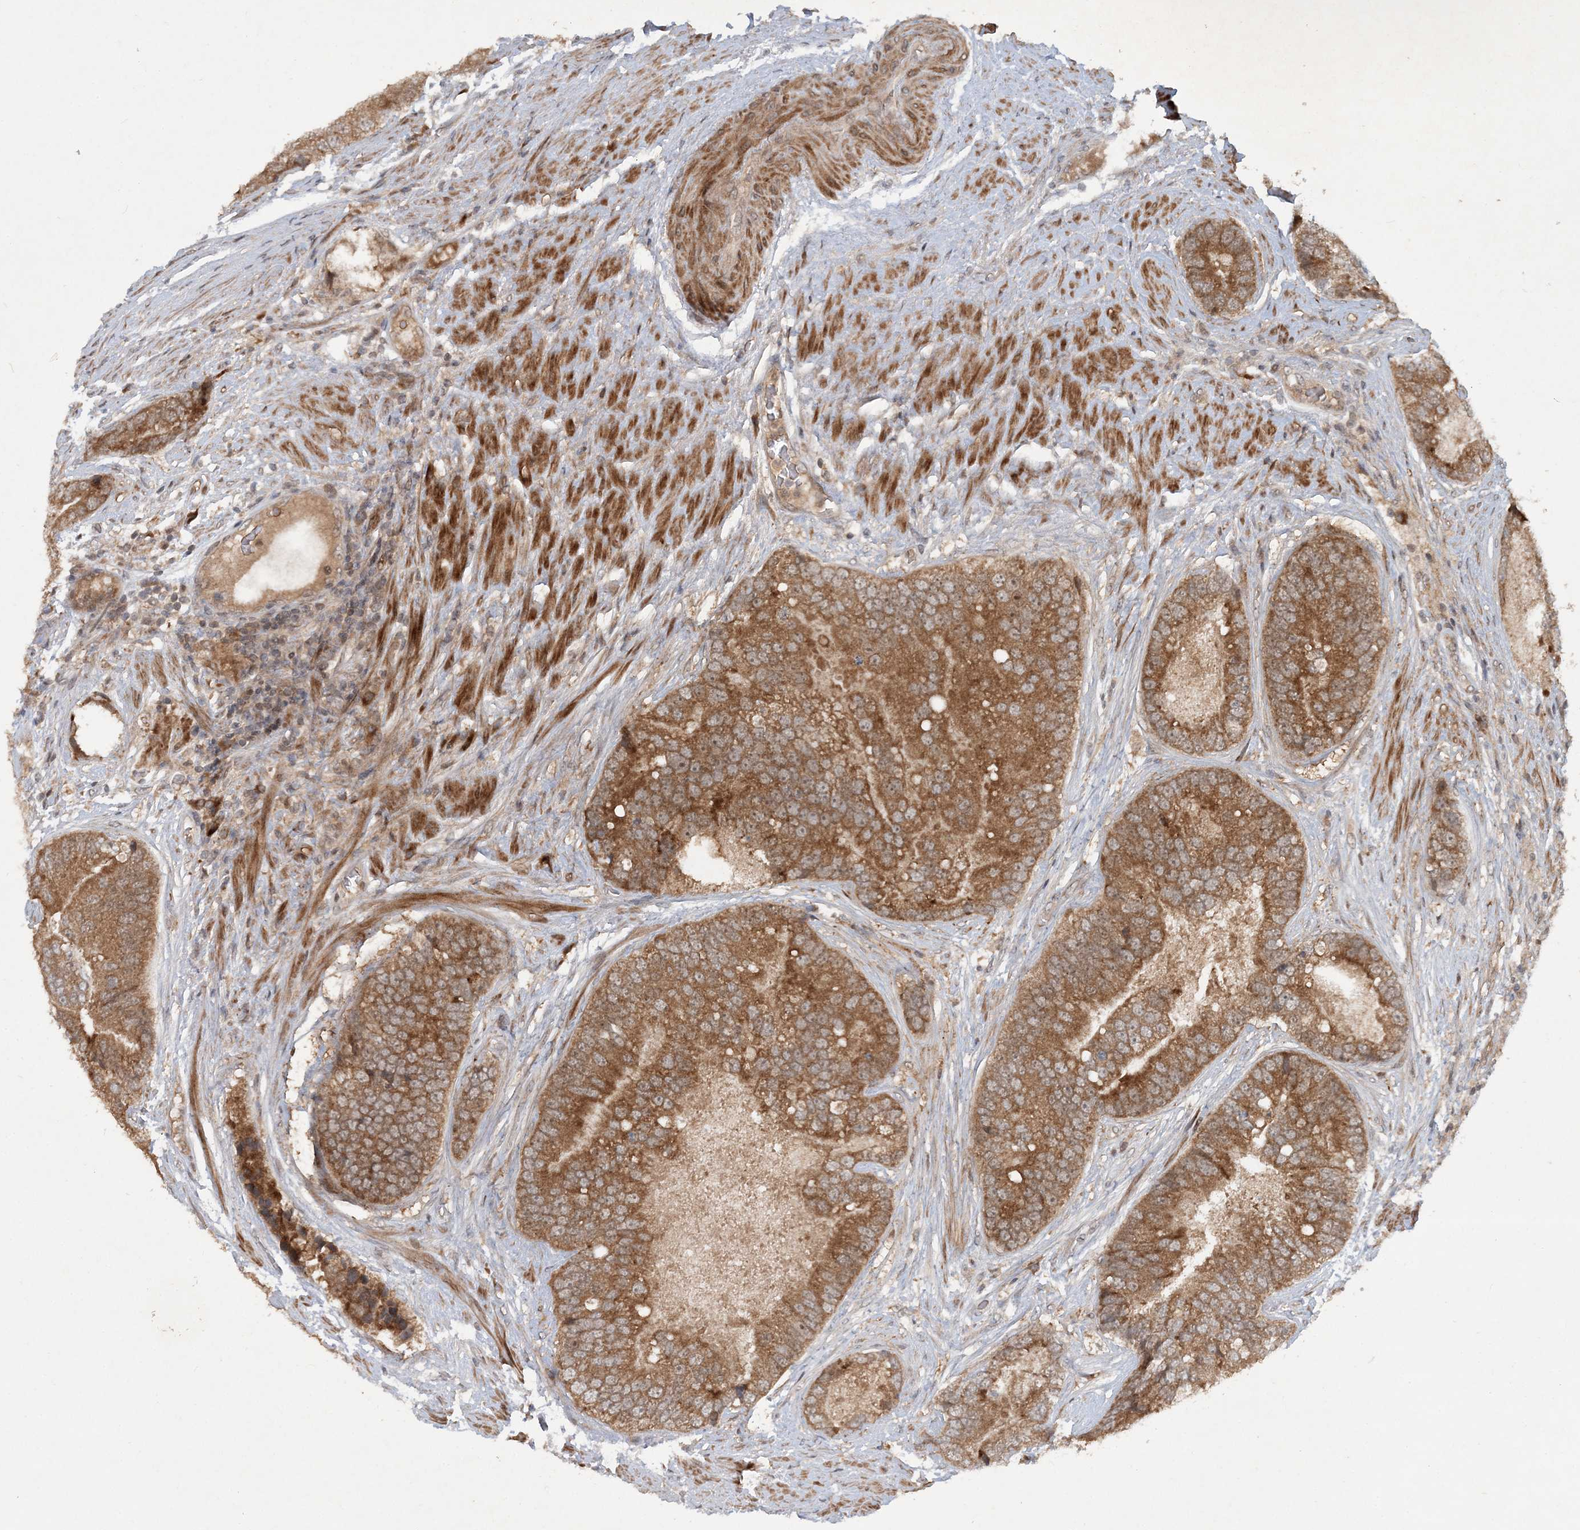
{"staining": {"intensity": "moderate", "quantity": ">75%", "location": "cytoplasmic/membranous"}, "tissue": "prostate cancer", "cell_type": "Tumor cells", "image_type": "cancer", "snomed": [{"axis": "morphology", "description": "Adenocarcinoma, High grade"}, {"axis": "topography", "description": "Prostate"}], "caption": "This is an image of immunohistochemistry staining of adenocarcinoma (high-grade) (prostate), which shows moderate positivity in the cytoplasmic/membranous of tumor cells.", "gene": "UBR3", "patient": {"sex": "male", "age": 70}}